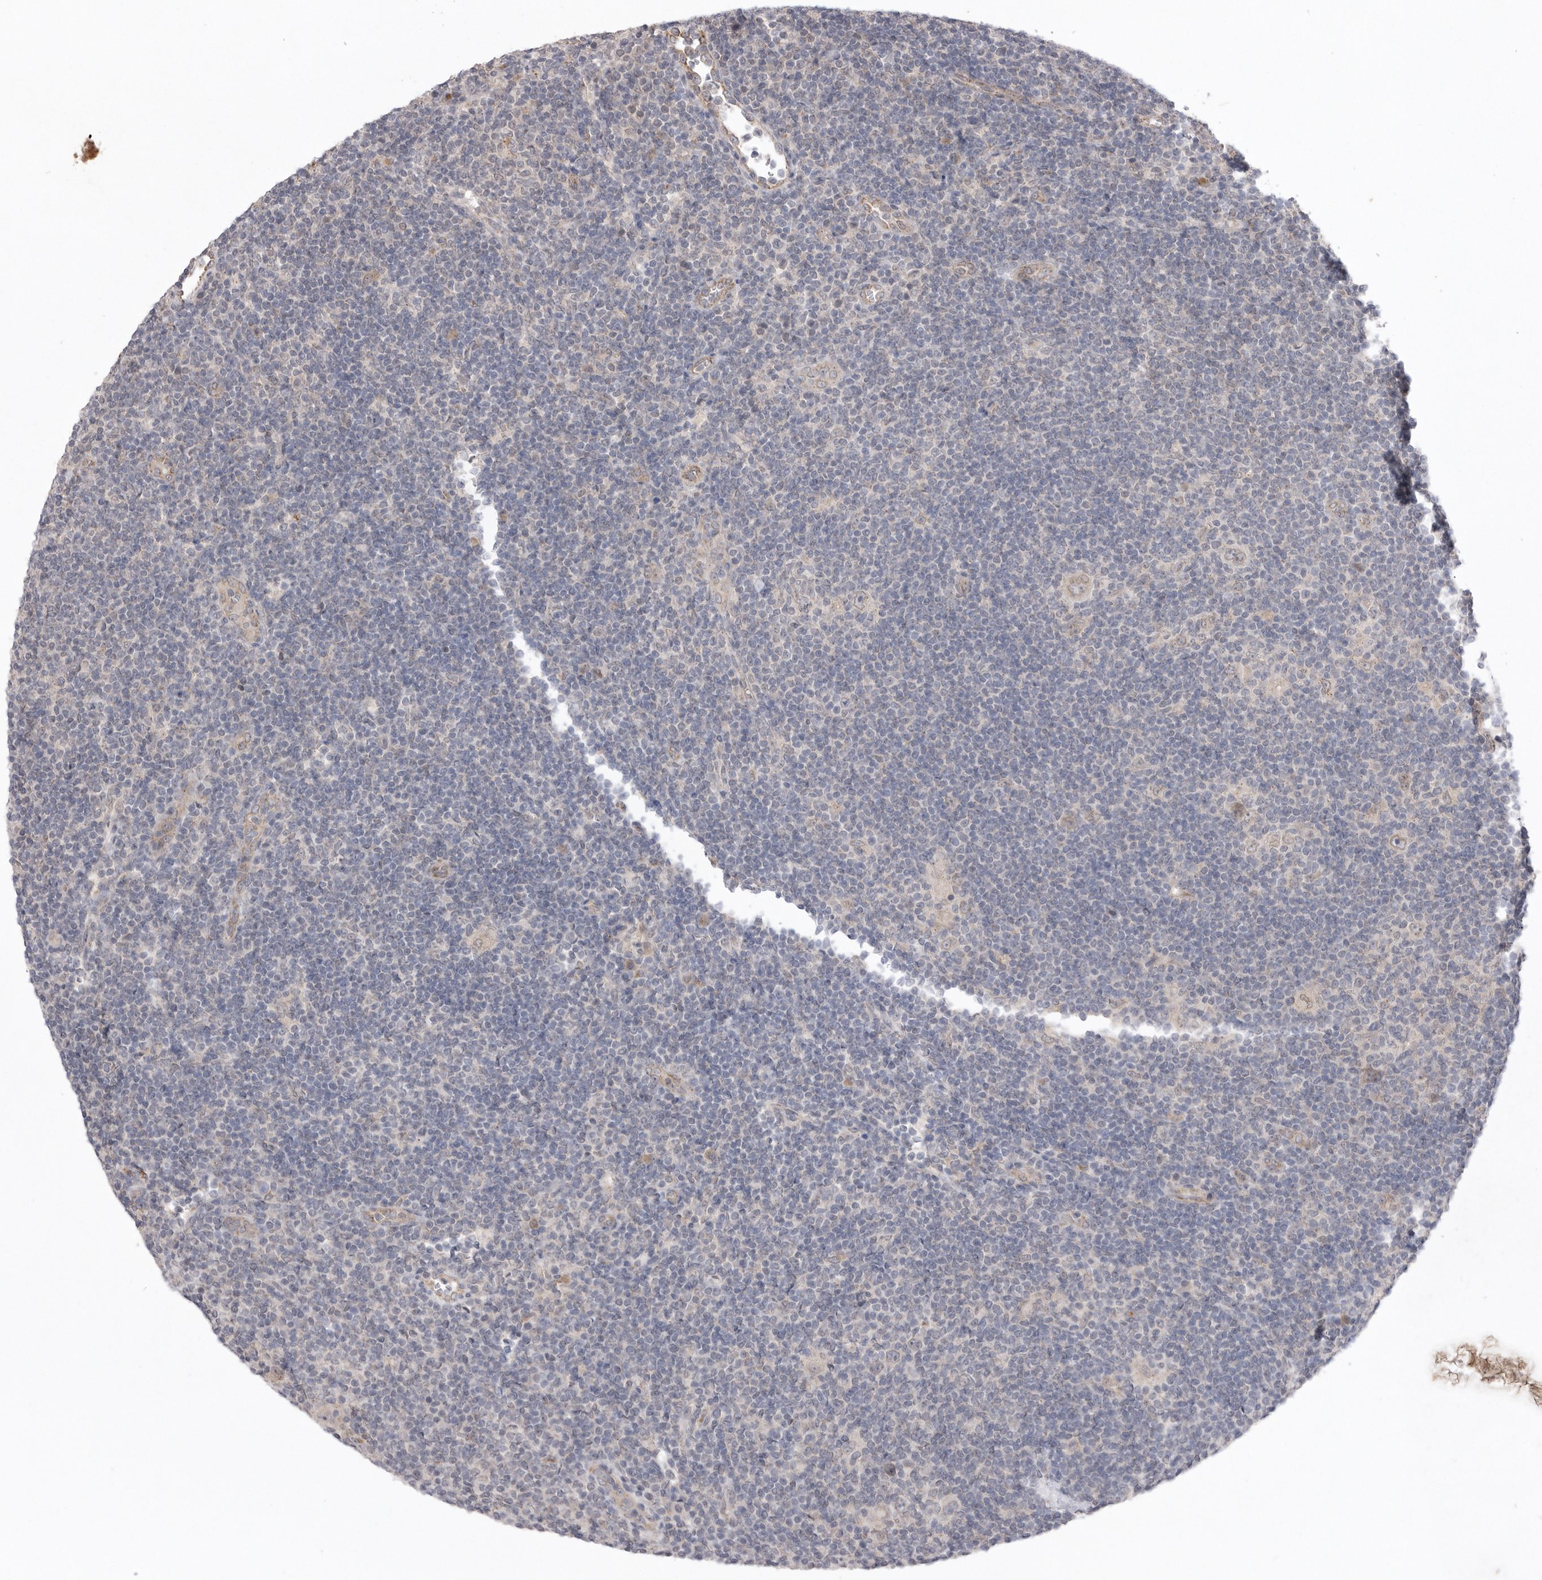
{"staining": {"intensity": "negative", "quantity": "none", "location": "none"}, "tissue": "lymphoma", "cell_type": "Tumor cells", "image_type": "cancer", "snomed": [{"axis": "morphology", "description": "Hodgkin's disease, NOS"}, {"axis": "topography", "description": "Lymph node"}], "caption": "This is an immunohistochemistry histopathology image of Hodgkin's disease. There is no staining in tumor cells.", "gene": "TLR3", "patient": {"sex": "female", "age": 57}}